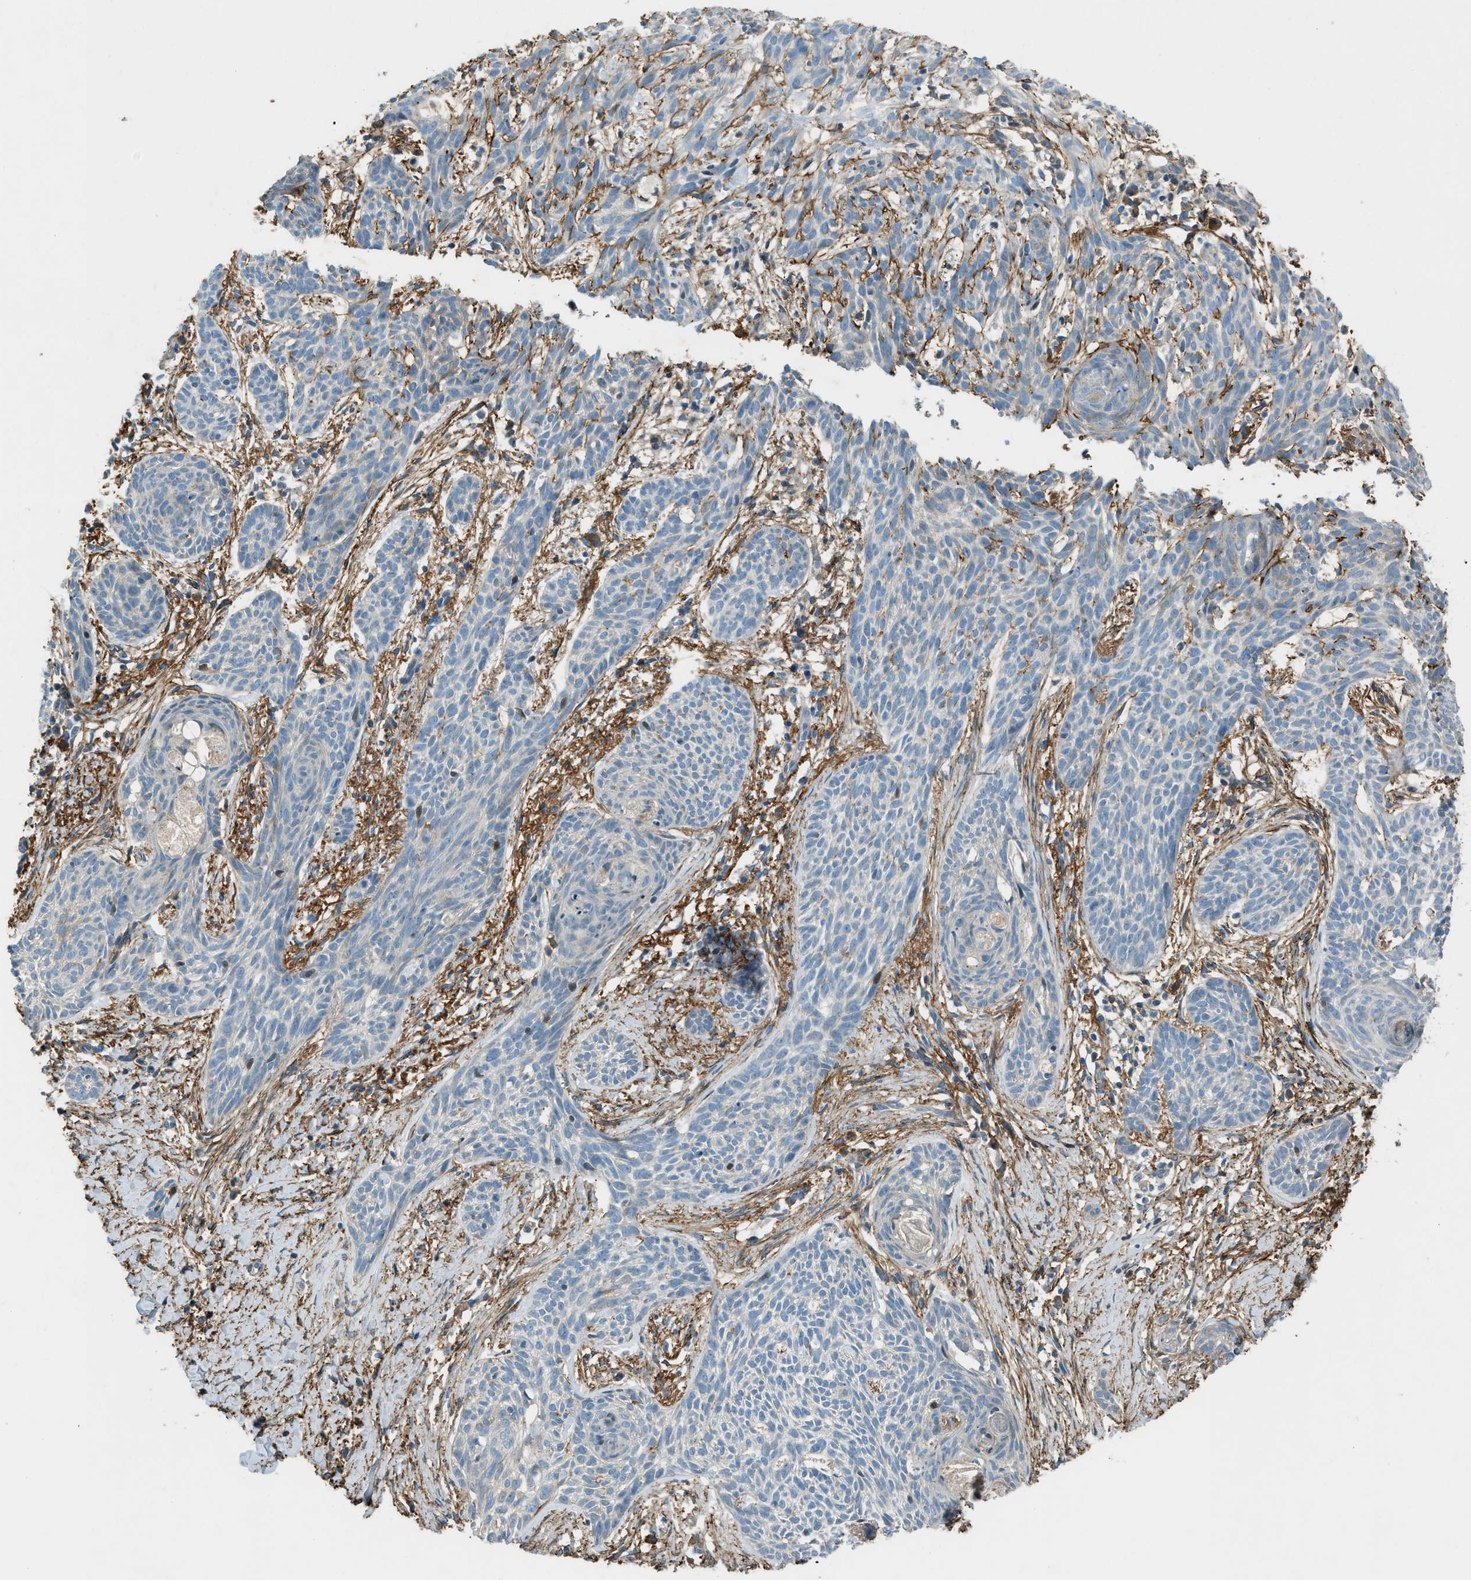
{"staining": {"intensity": "negative", "quantity": "none", "location": "none"}, "tissue": "skin cancer", "cell_type": "Tumor cells", "image_type": "cancer", "snomed": [{"axis": "morphology", "description": "Basal cell carcinoma"}, {"axis": "topography", "description": "Skin"}], "caption": "The micrograph displays no significant staining in tumor cells of skin basal cell carcinoma.", "gene": "FBLN2", "patient": {"sex": "female", "age": 59}}